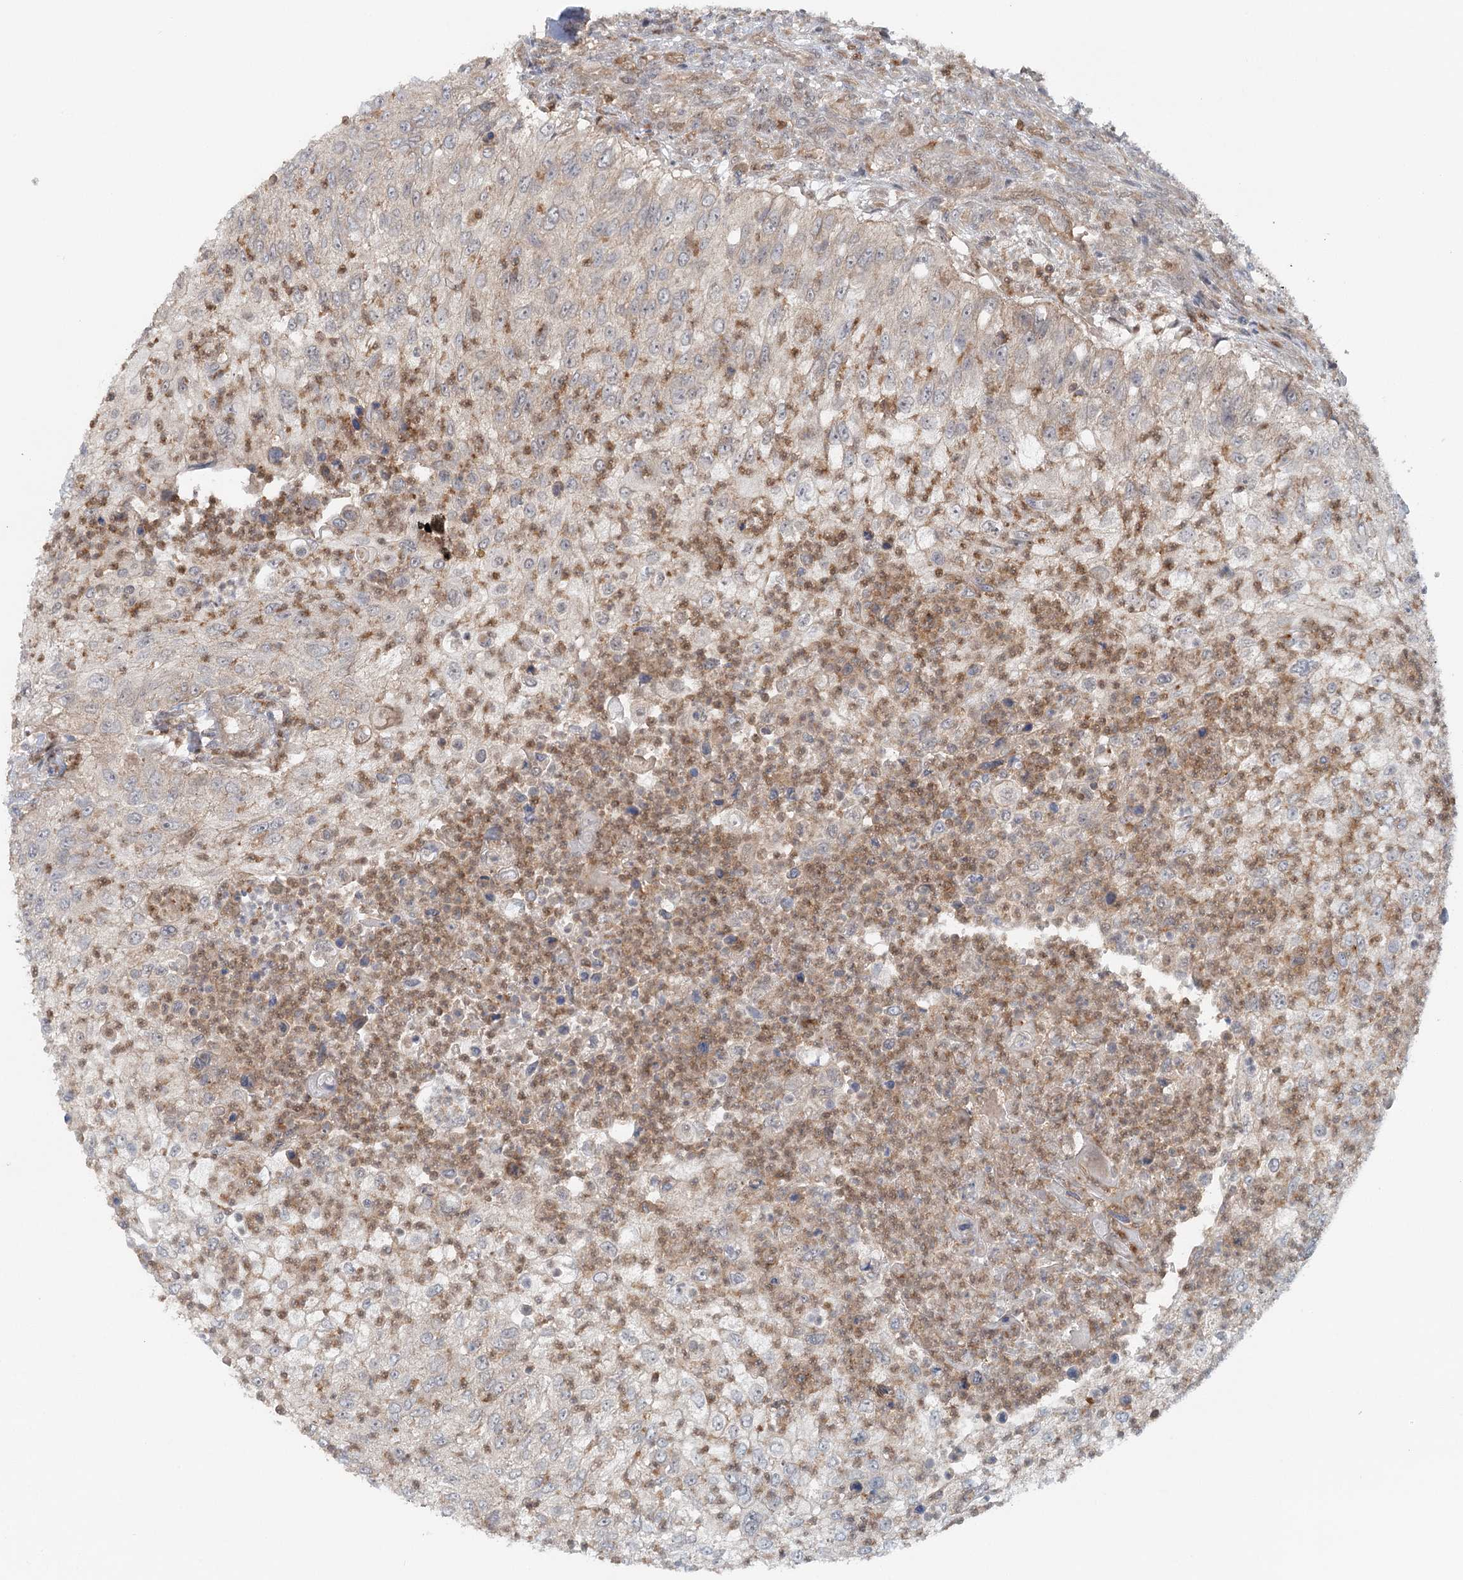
{"staining": {"intensity": "weak", "quantity": "<25%", "location": "cytoplasmic/membranous"}, "tissue": "urothelial cancer", "cell_type": "Tumor cells", "image_type": "cancer", "snomed": [{"axis": "morphology", "description": "Urothelial carcinoma, High grade"}, {"axis": "topography", "description": "Urinary bladder"}], "caption": "Histopathology image shows no protein expression in tumor cells of urothelial carcinoma (high-grade) tissue. (Brightfield microscopy of DAB immunohistochemistry at high magnification).", "gene": "GBE1", "patient": {"sex": "female", "age": 60}}